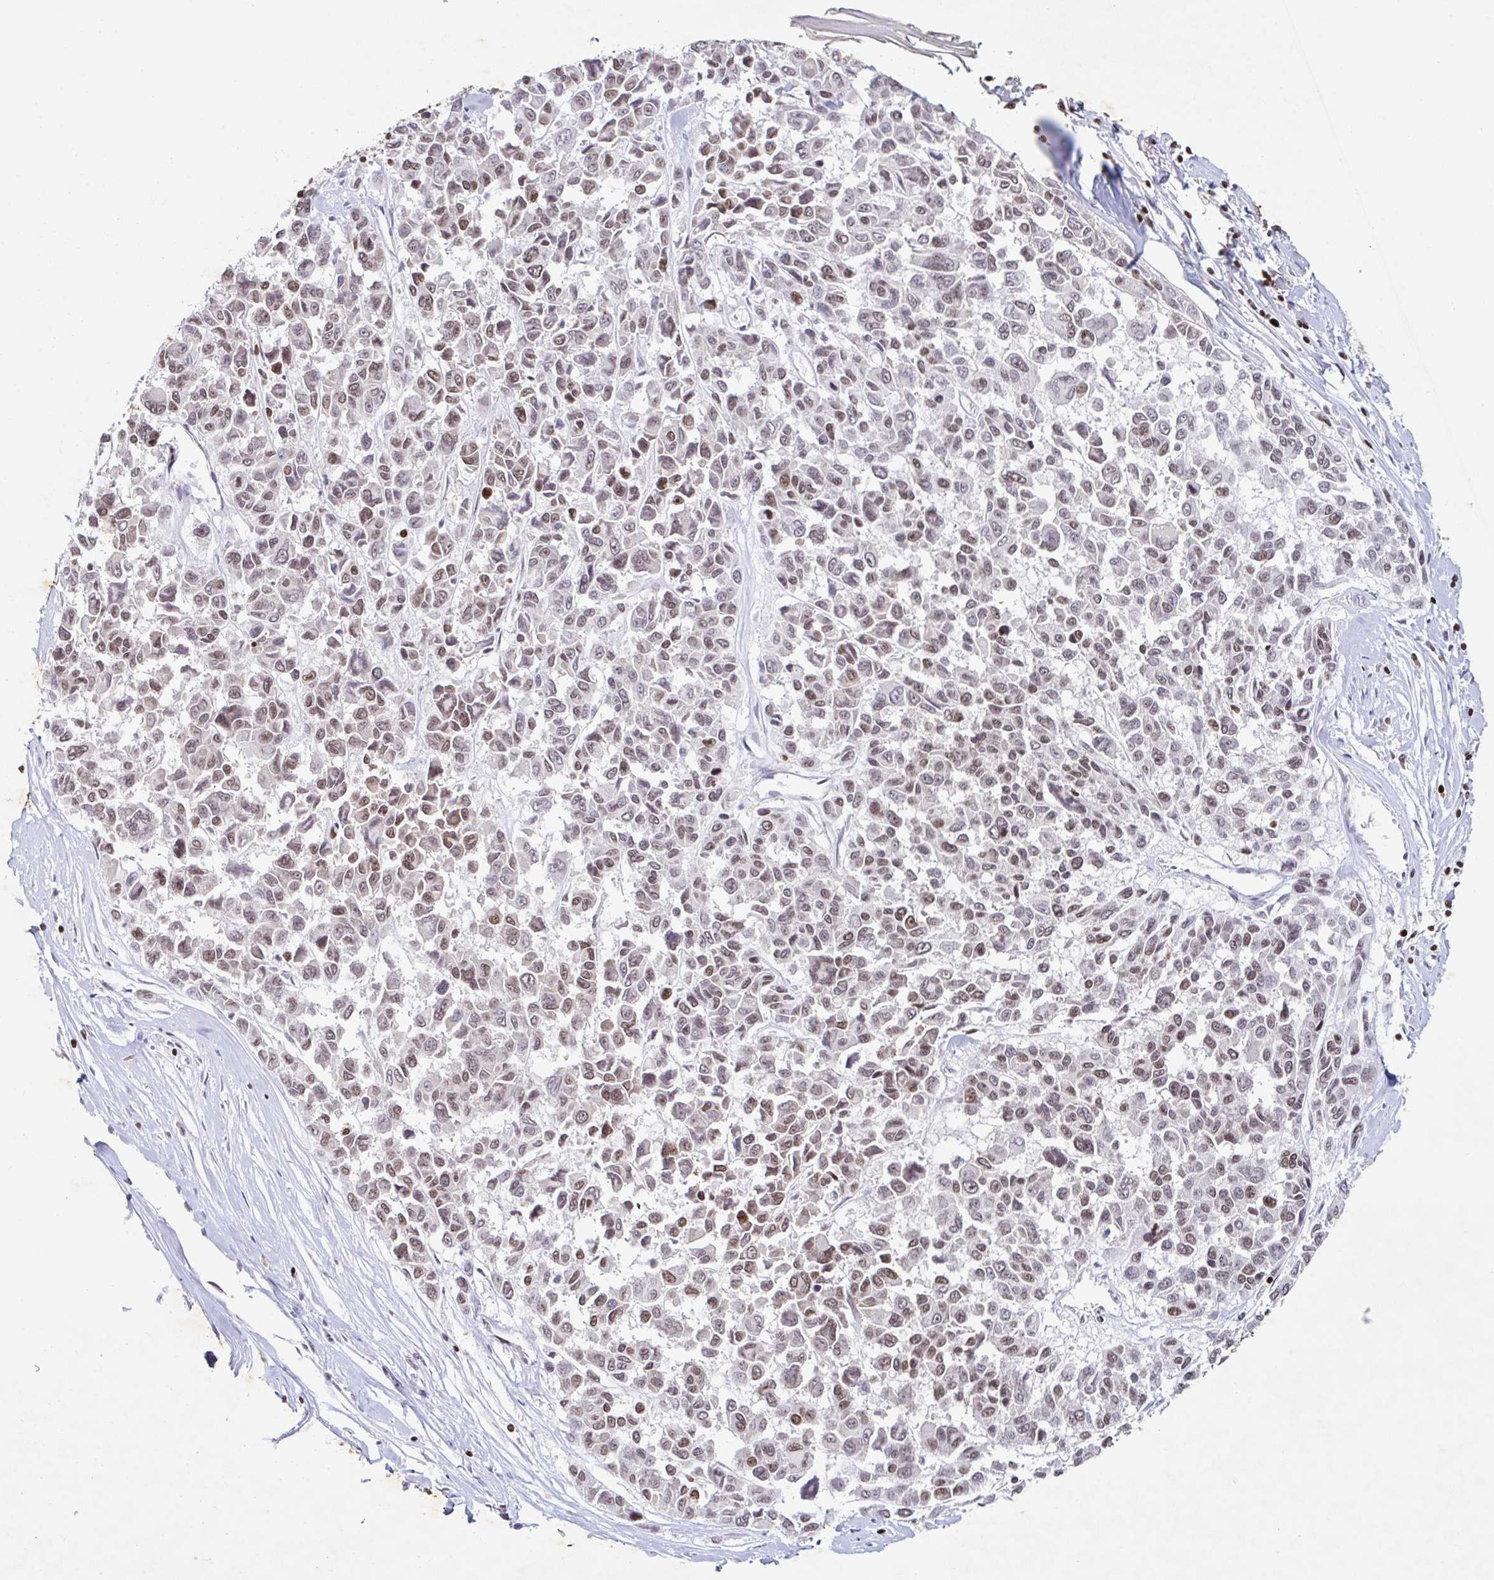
{"staining": {"intensity": "moderate", "quantity": "25%-75%", "location": "nuclear"}, "tissue": "melanoma", "cell_type": "Tumor cells", "image_type": "cancer", "snomed": [{"axis": "morphology", "description": "Malignant melanoma, NOS"}, {"axis": "topography", "description": "Skin"}], "caption": "Immunohistochemistry (IHC) micrograph of human melanoma stained for a protein (brown), which exhibits medium levels of moderate nuclear positivity in approximately 25%-75% of tumor cells.", "gene": "C19orf53", "patient": {"sex": "female", "age": 66}}